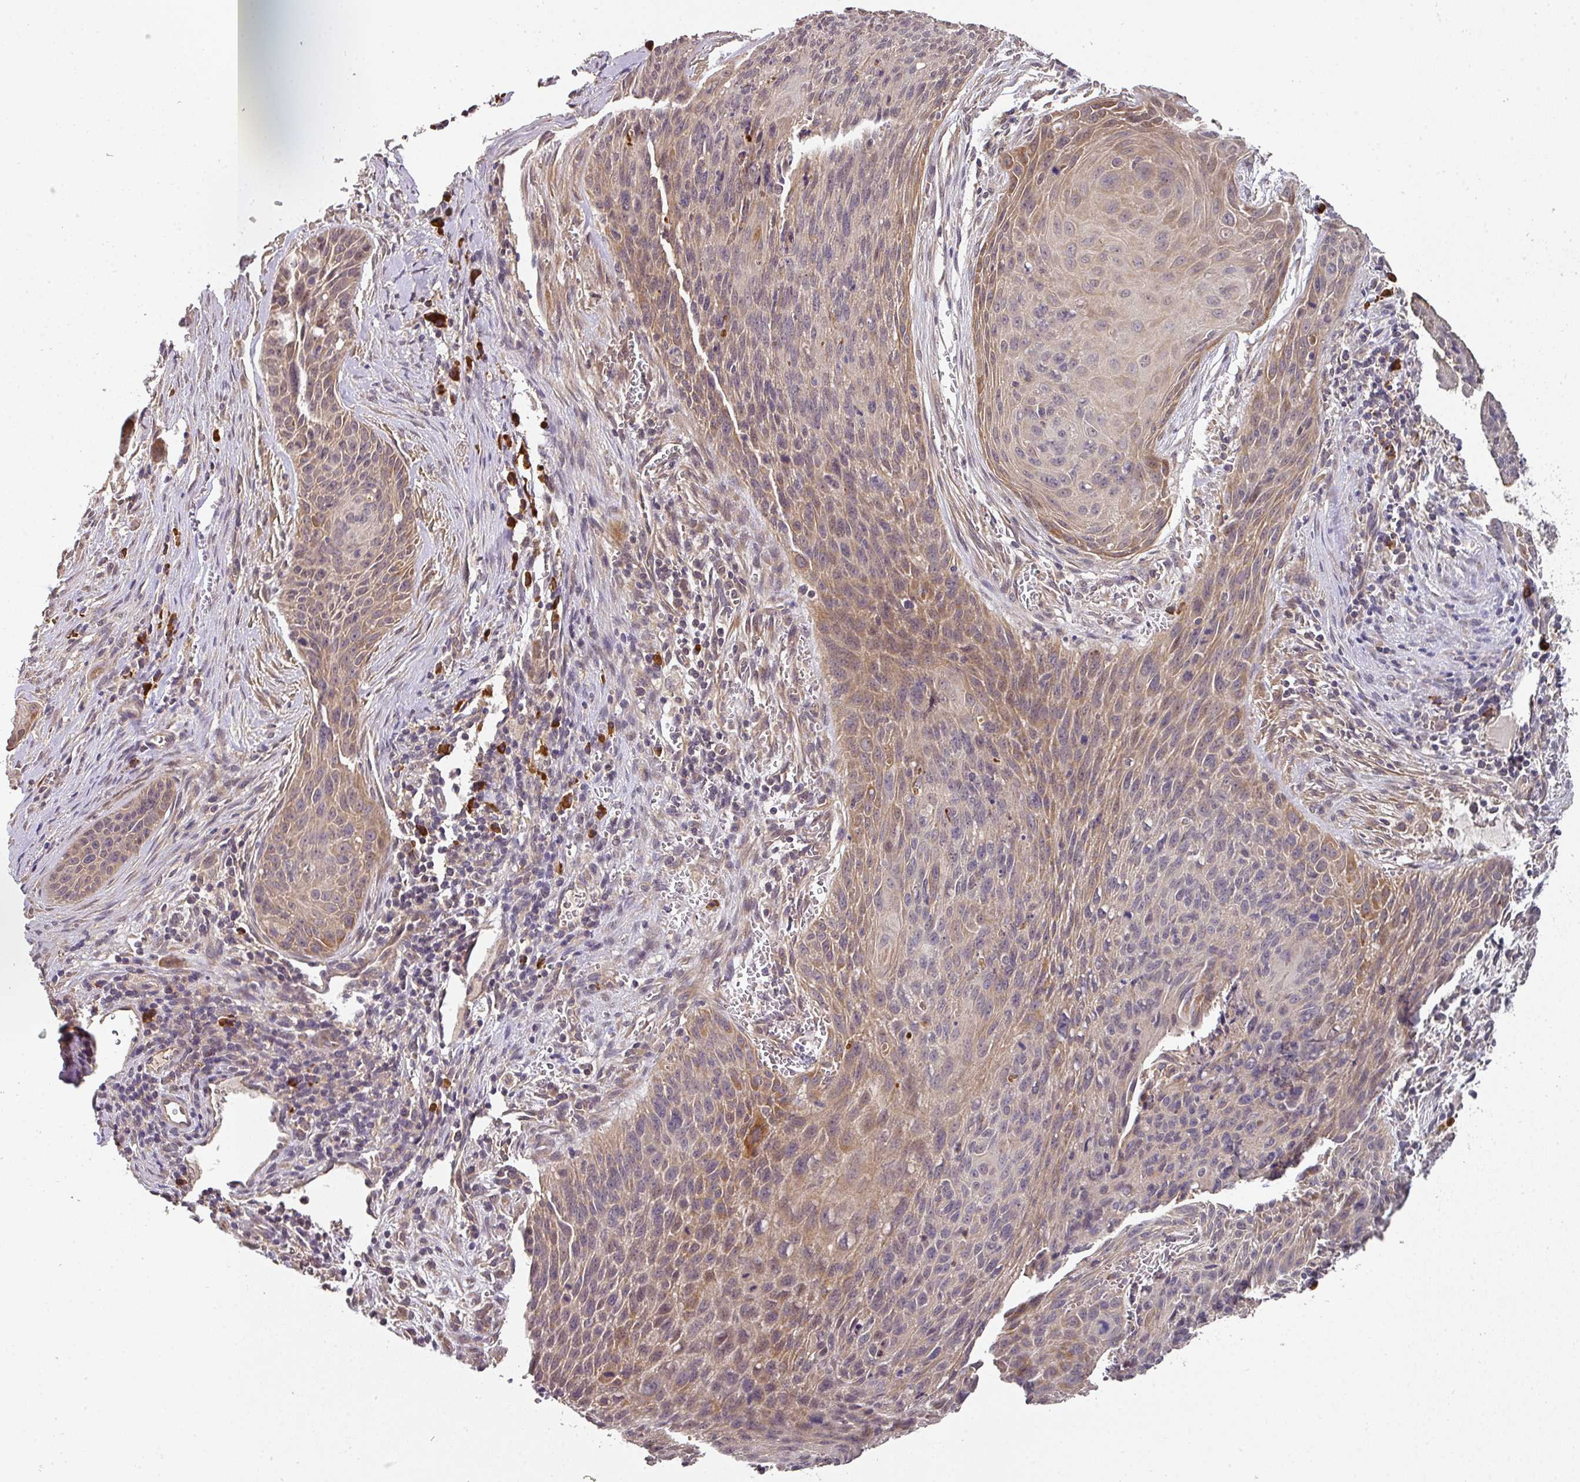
{"staining": {"intensity": "moderate", "quantity": "25%-75%", "location": "cytoplasmic/membranous"}, "tissue": "cervical cancer", "cell_type": "Tumor cells", "image_type": "cancer", "snomed": [{"axis": "morphology", "description": "Squamous cell carcinoma, NOS"}, {"axis": "topography", "description": "Cervix"}], "caption": "Protein expression analysis of cervical cancer shows moderate cytoplasmic/membranous expression in approximately 25%-75% of tumor cells.", "gene": "ACVR2B", "patient": {"sex": "female", "age": 55}}